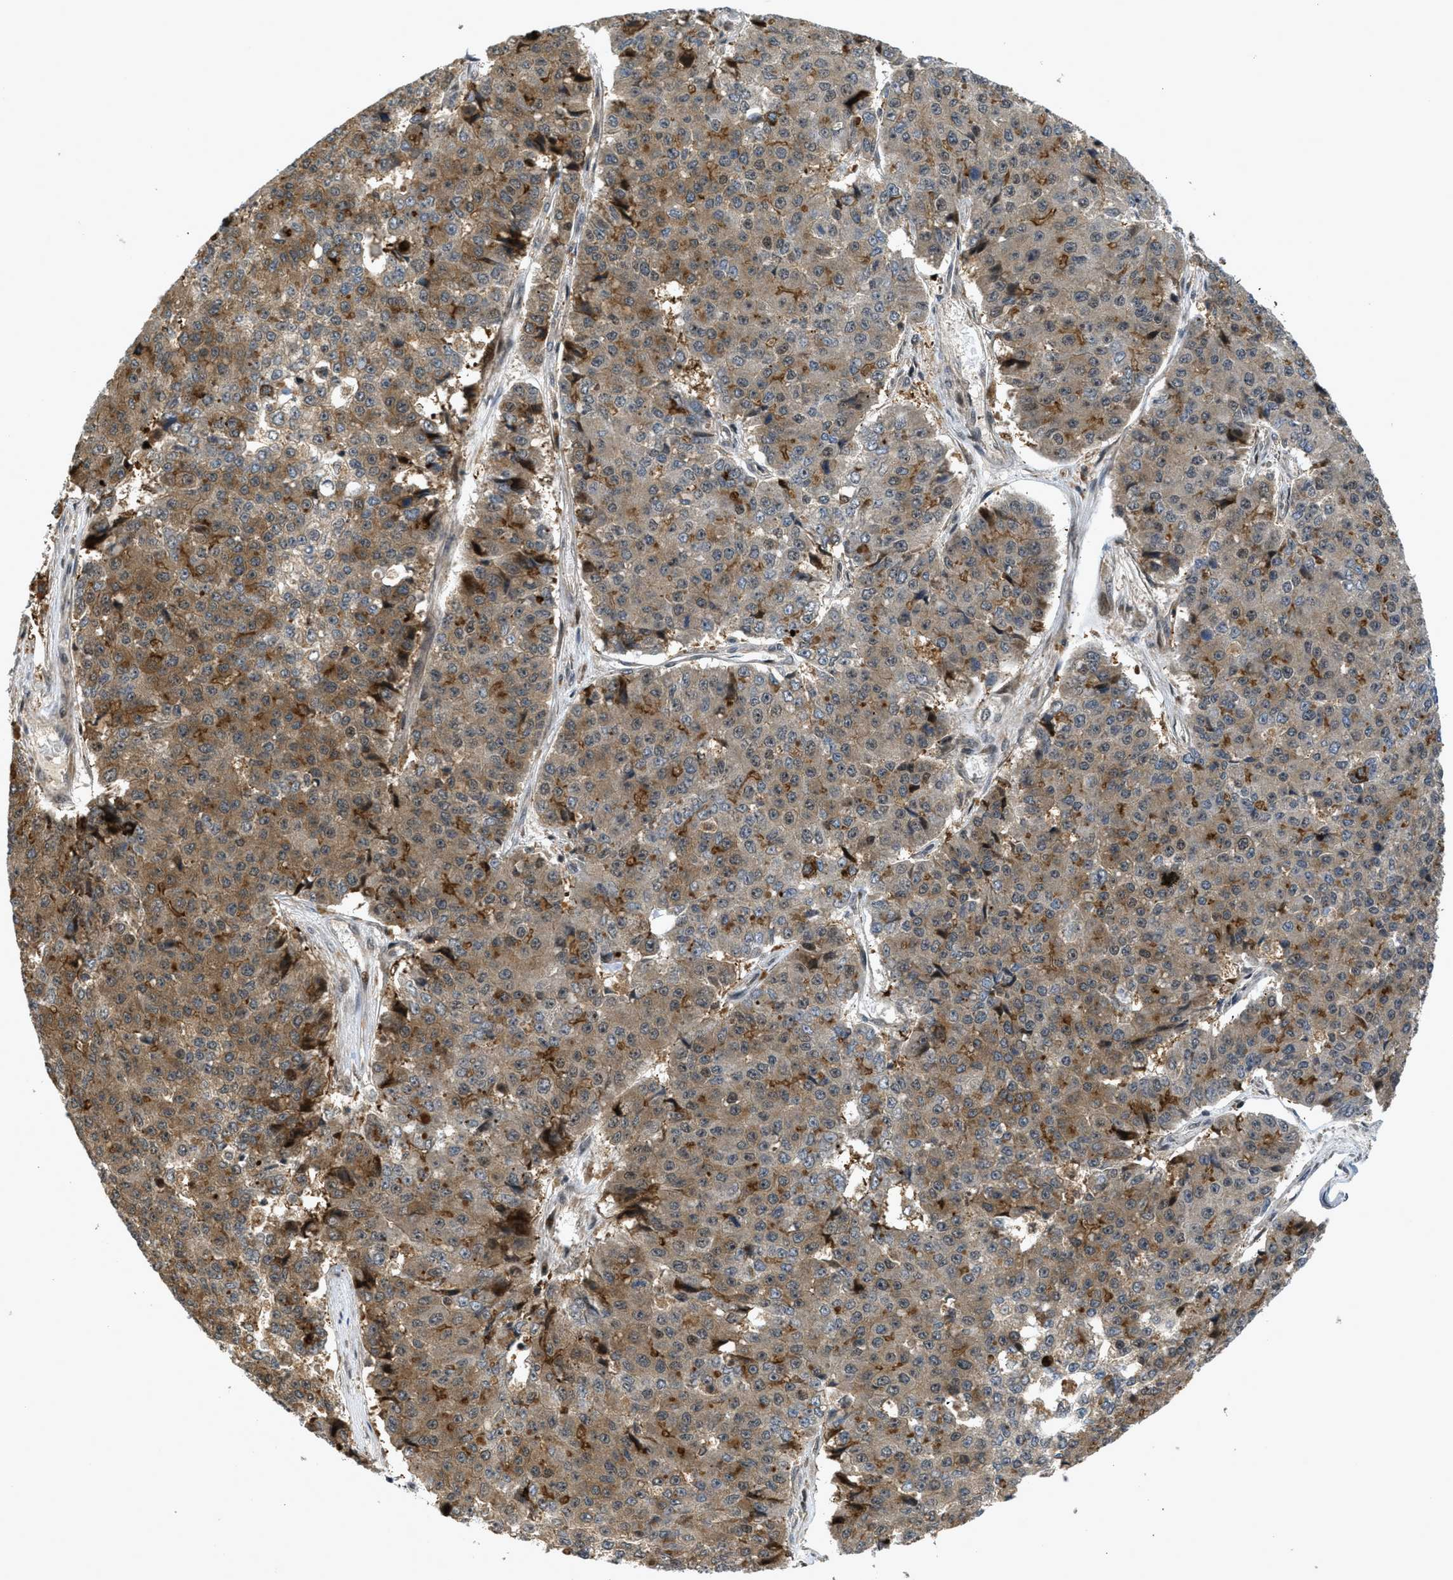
{"staining": {"intensity": "moderate", "quantity": "25%-75%", "location": "cytoplasmic/membranous"}, "tissue": "pancreatic cancer", "cell_type": "Tumor cells", "image_type": "cancer", "snomed": [{"axis": "morphology", "description": "Adenocarcinoma, NOS"}, {"axis": "topography", "description": "Pancreas"}], "caption": "Brown immunohistochemical staining in human pancreatic adenocarcinoma shows moderate cytoplasmic/membranous expression in about 25%-75% of tumor cells.", "gene": "DNAJC28", "patient": {"sex": "male", "age": 50}}